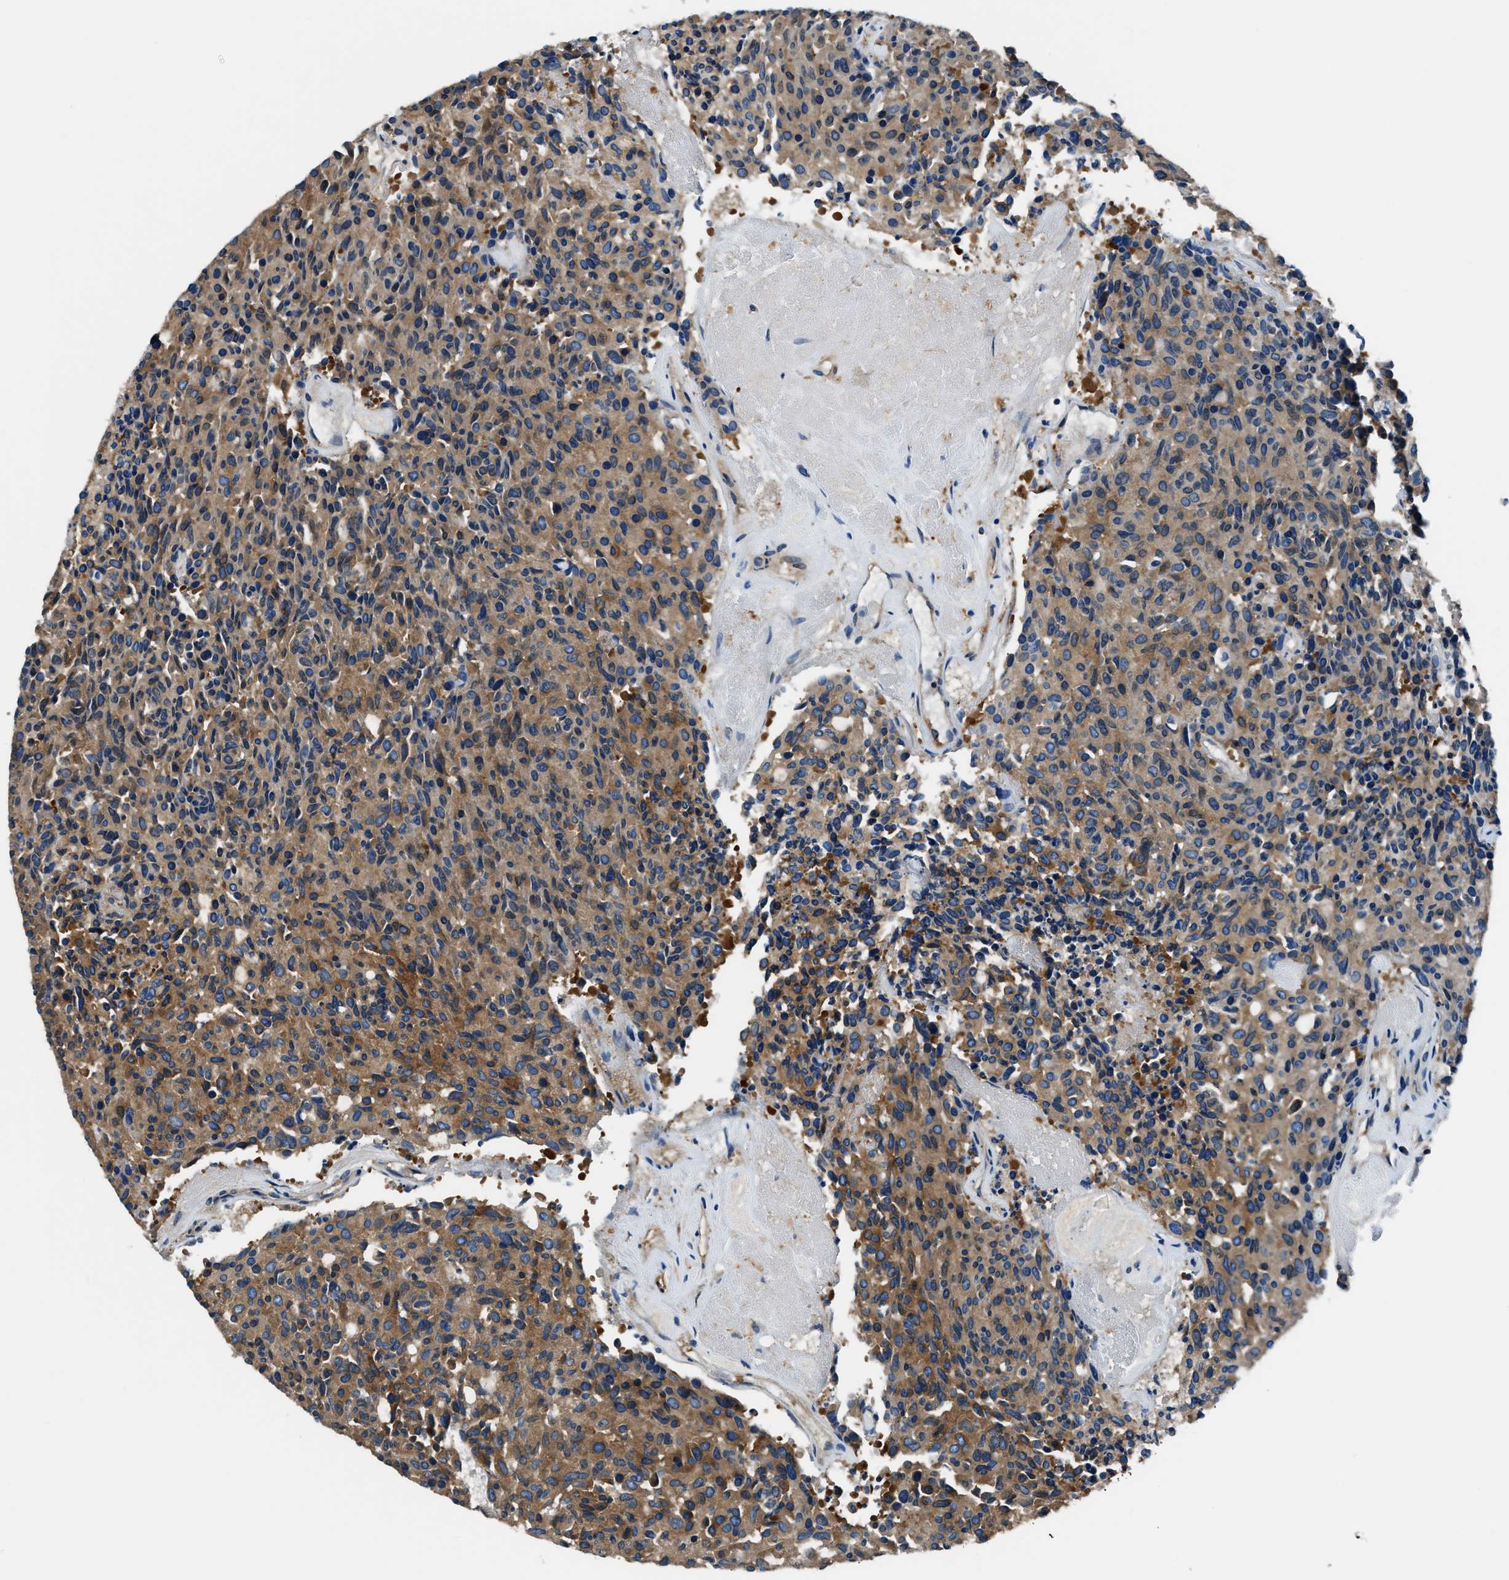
{"staining": {"intensity": "moderate", "quantity": ">75%", "location": "cytoplasmic/membranous"}, "tissue": "carcinoid", "cell_type": "Tumor cells", "image_type": "cancer", "snomed": [{"axis": "morphology", "description": "Carcinoid, malignant, NOS"}, {"axis": "topography", "description": "Pancreas"}], "caption": "The histopathology image reveals a brown stain indicating the presence of a protein in the cytoplasmic/membranous of tumor cells in malignant carcinoid.", "gene": "EEA1", "patient": {"sex": "female", "age": 54}}